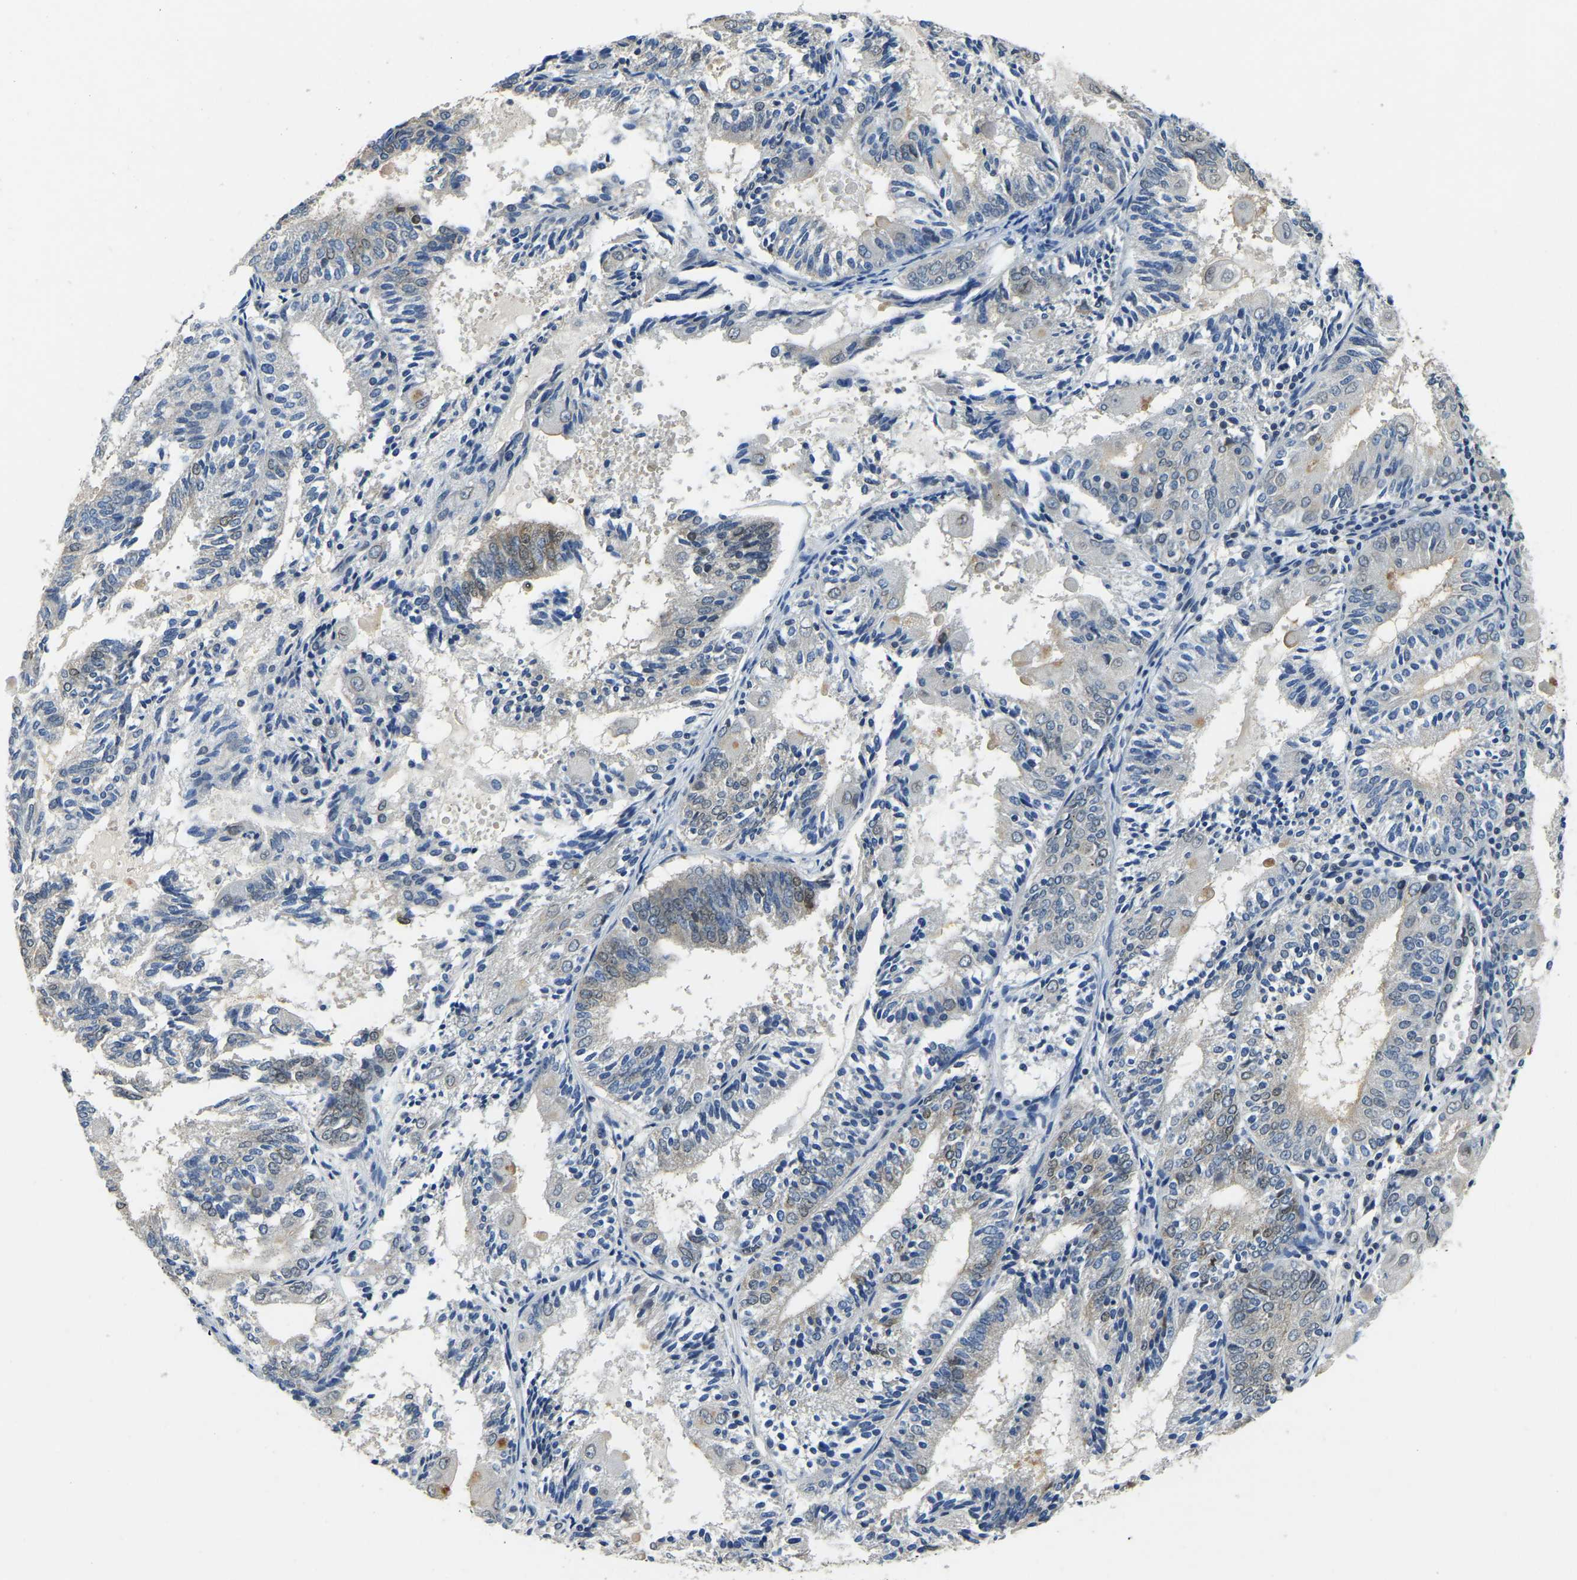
{"staining": {"intensity": "weak", "quantity": "<25%", "location": "cytoplasmic/membranous"}, "tissue": "endometrial cancer", "cell_type": "Tumor cells", "image_type": "cancer", "snomed": [{"axis": "morphology", "description": "Adenocarcinoma, NOS"}, {"axis": "topography", "description": "Endometrium"}], "caption": "Immunohistochemistry (IHC) histopathology image of human endometrial cancer stained for a protein (brown), which exhibits no expression in tumor cells.", "gene": "RANBP2", "patient": {"sex": "female", "age": 81}}